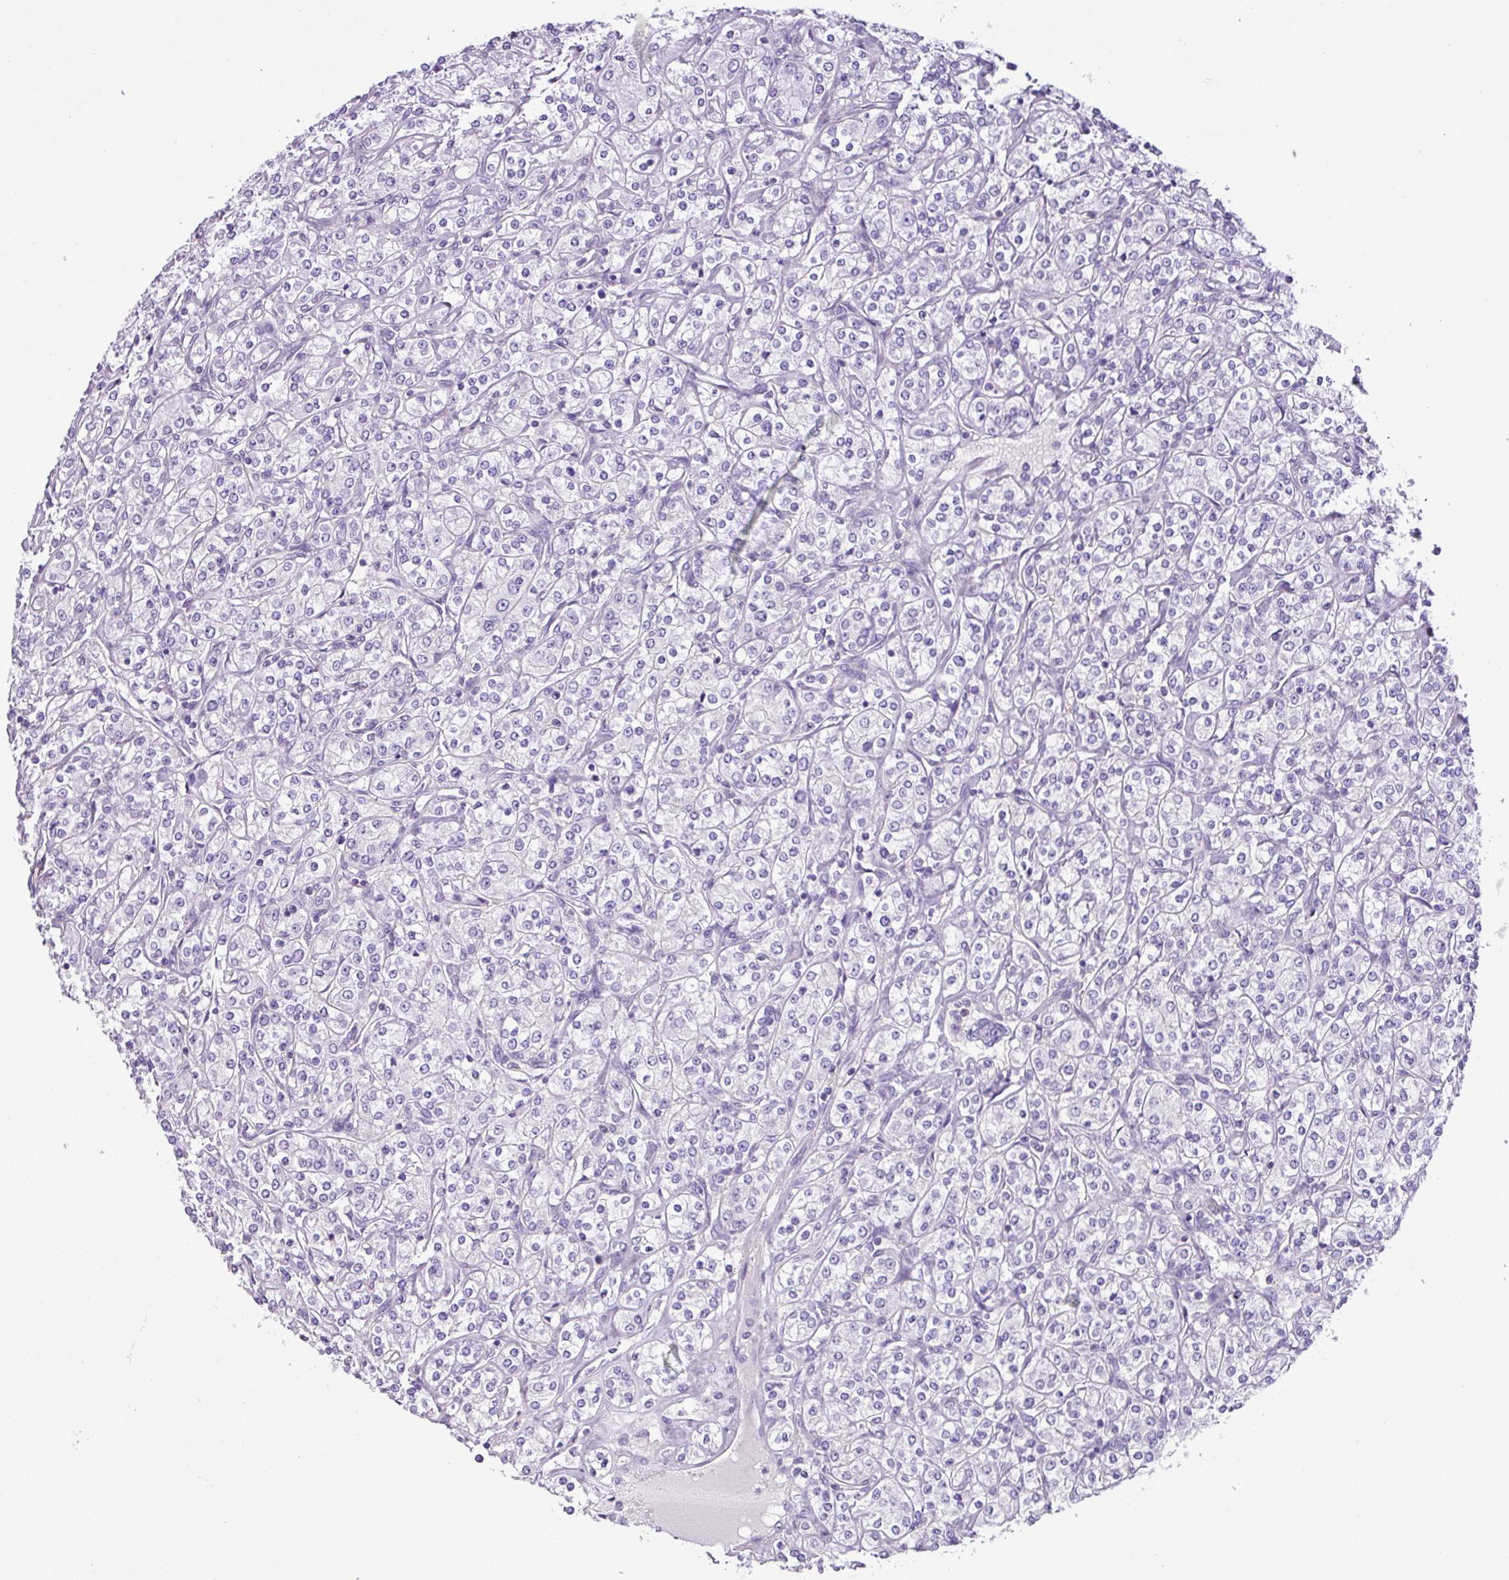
{"staining": {"intensity": "negative", "quantity": "none", "location": "none"}, "tissue": "renal cancer", "cell_type": "Tumor cells", "image_type": "cancer", "snomed": [{"axis": "morphology", "description": "Adenocarcinoma, NOS"}, {"axis": "topography", "description": "Kidney"}], "caption": "Tumor cells are negative for brown protein staining in renal cancer (adenocarcinoma).", "gene": "ZNF334", "patient": {"sex": "male", "age": 77}}